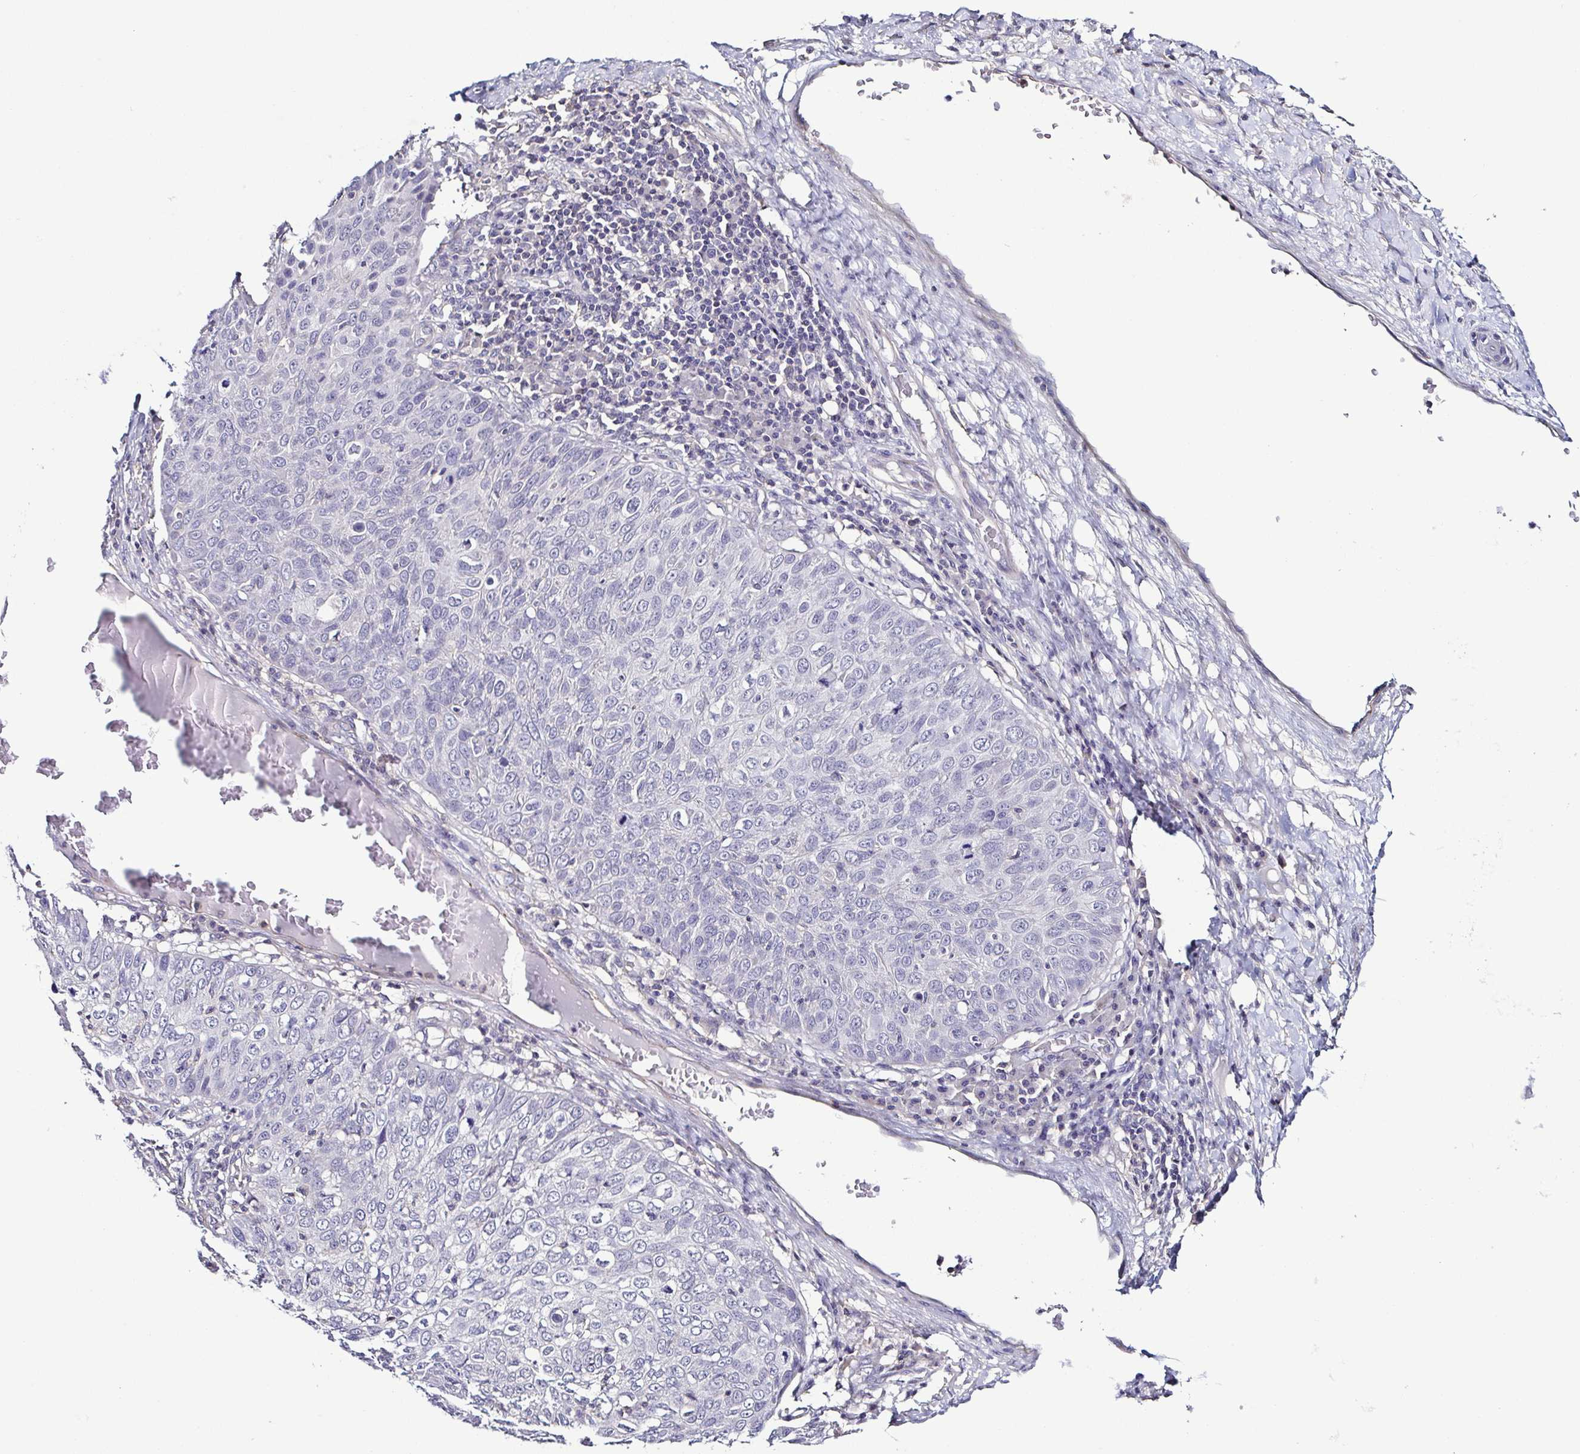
{"staining": {"intensity": "negative", "quantity": "none", "location": "none"}, "tissue": "skin cancer", "cell_type": "Tumor cells", "image_type": "cancer", "snomed": [{"axis": "morphology", "description": "Squamous cell carcinoma, NOS"}, {"axis": "topography", "description": "Skin"}], "caption": "Tumor cells are negative for protein expression in human skin cancer (squamous cell carcinoma).", "gene": "TNNT2", "patient": {"sex": "male", "age": 87}}